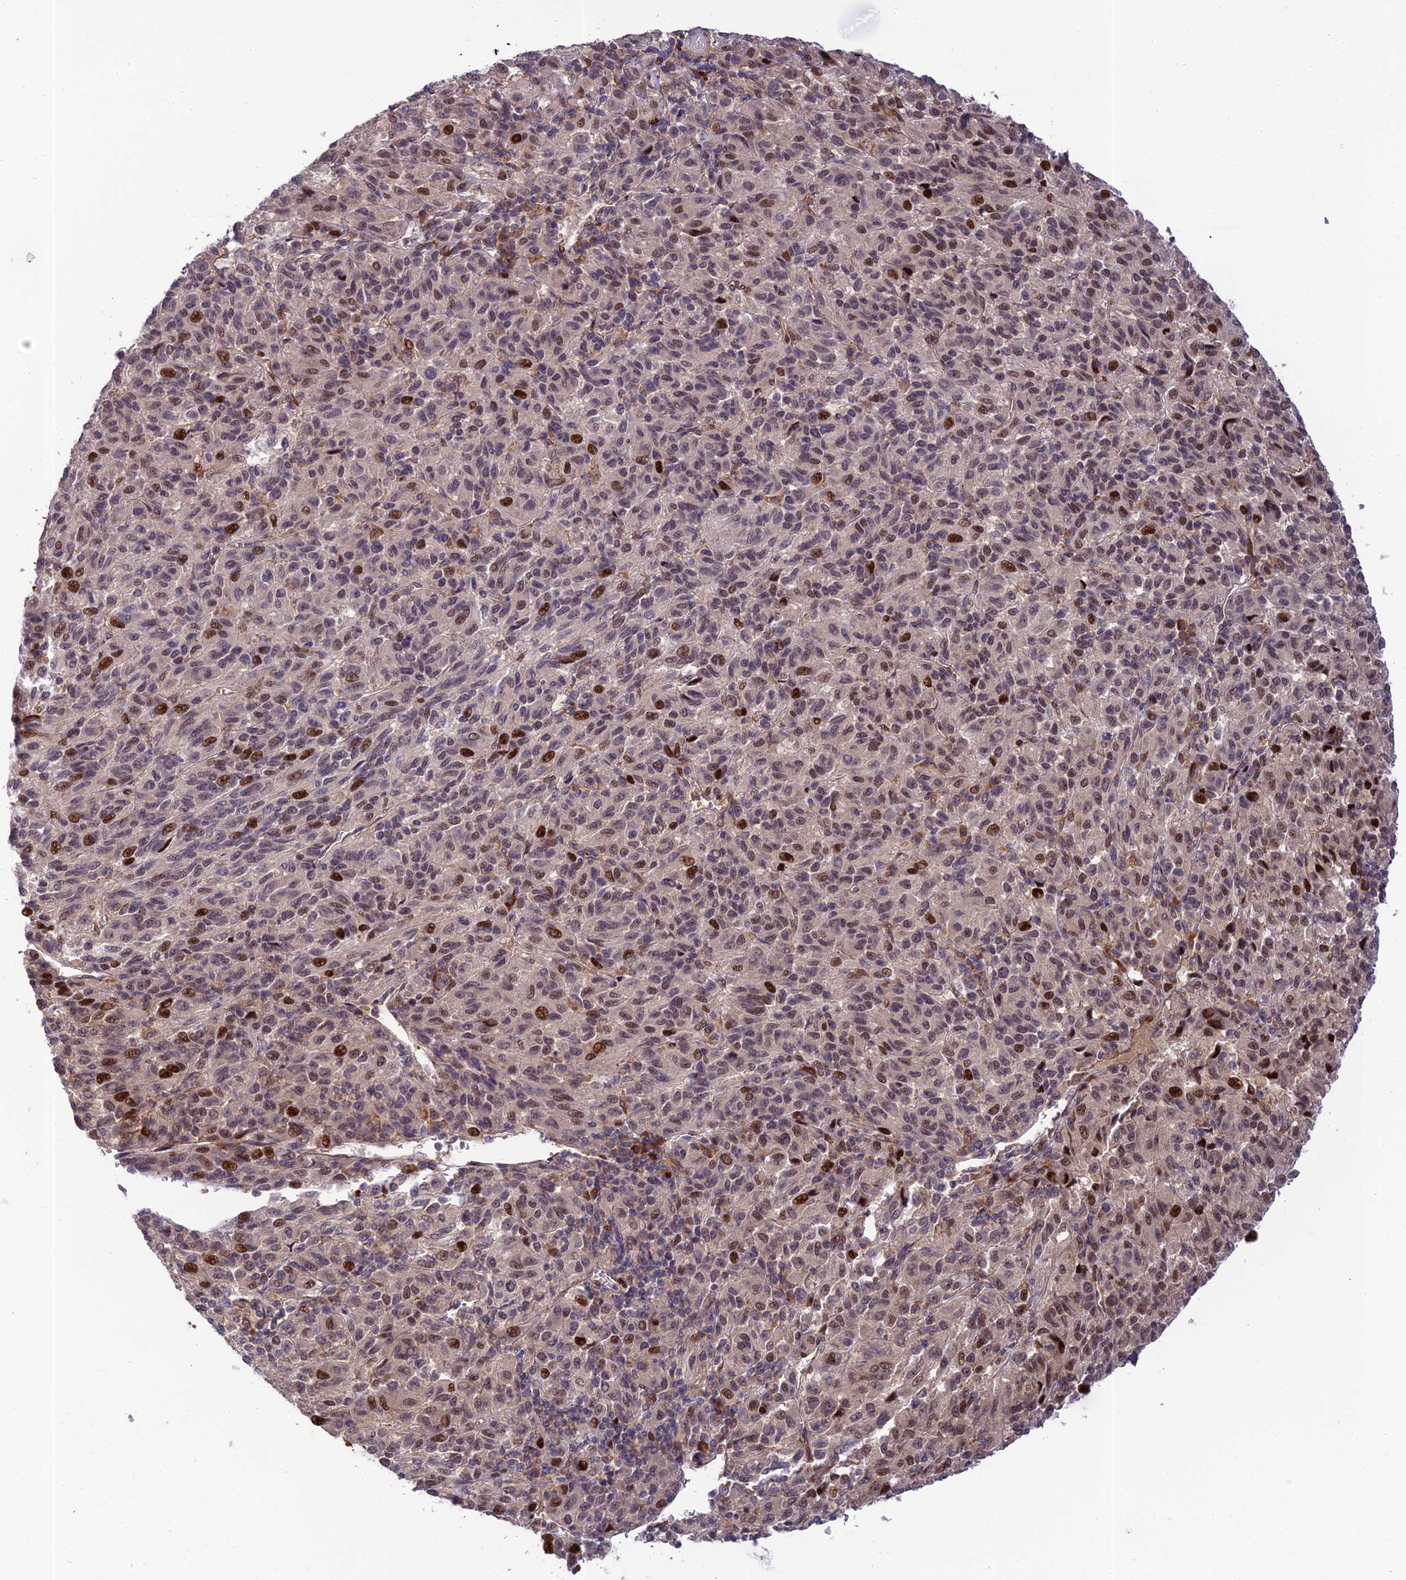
{"staining": {"intensity": "moderate", "quantity": "25%-75%", "location": "nuclear"}, "tissue": "melanoma", "cell_type": "Tumor cells", "image_type": "cancer", "snomed": [{"axis": "morphology", "description": "Malignant melanoma, Metastatic site"}, {"axis": "topography", "description": "Lung"}], "caption": "Protein staining of malignant melanoma (metastatic site) tissue shows moderate nuclear positivity in approximately 25%-75% of tumor cells.", "gene": "ZNF584", "patient": {"sex": "male", "age": 64}}